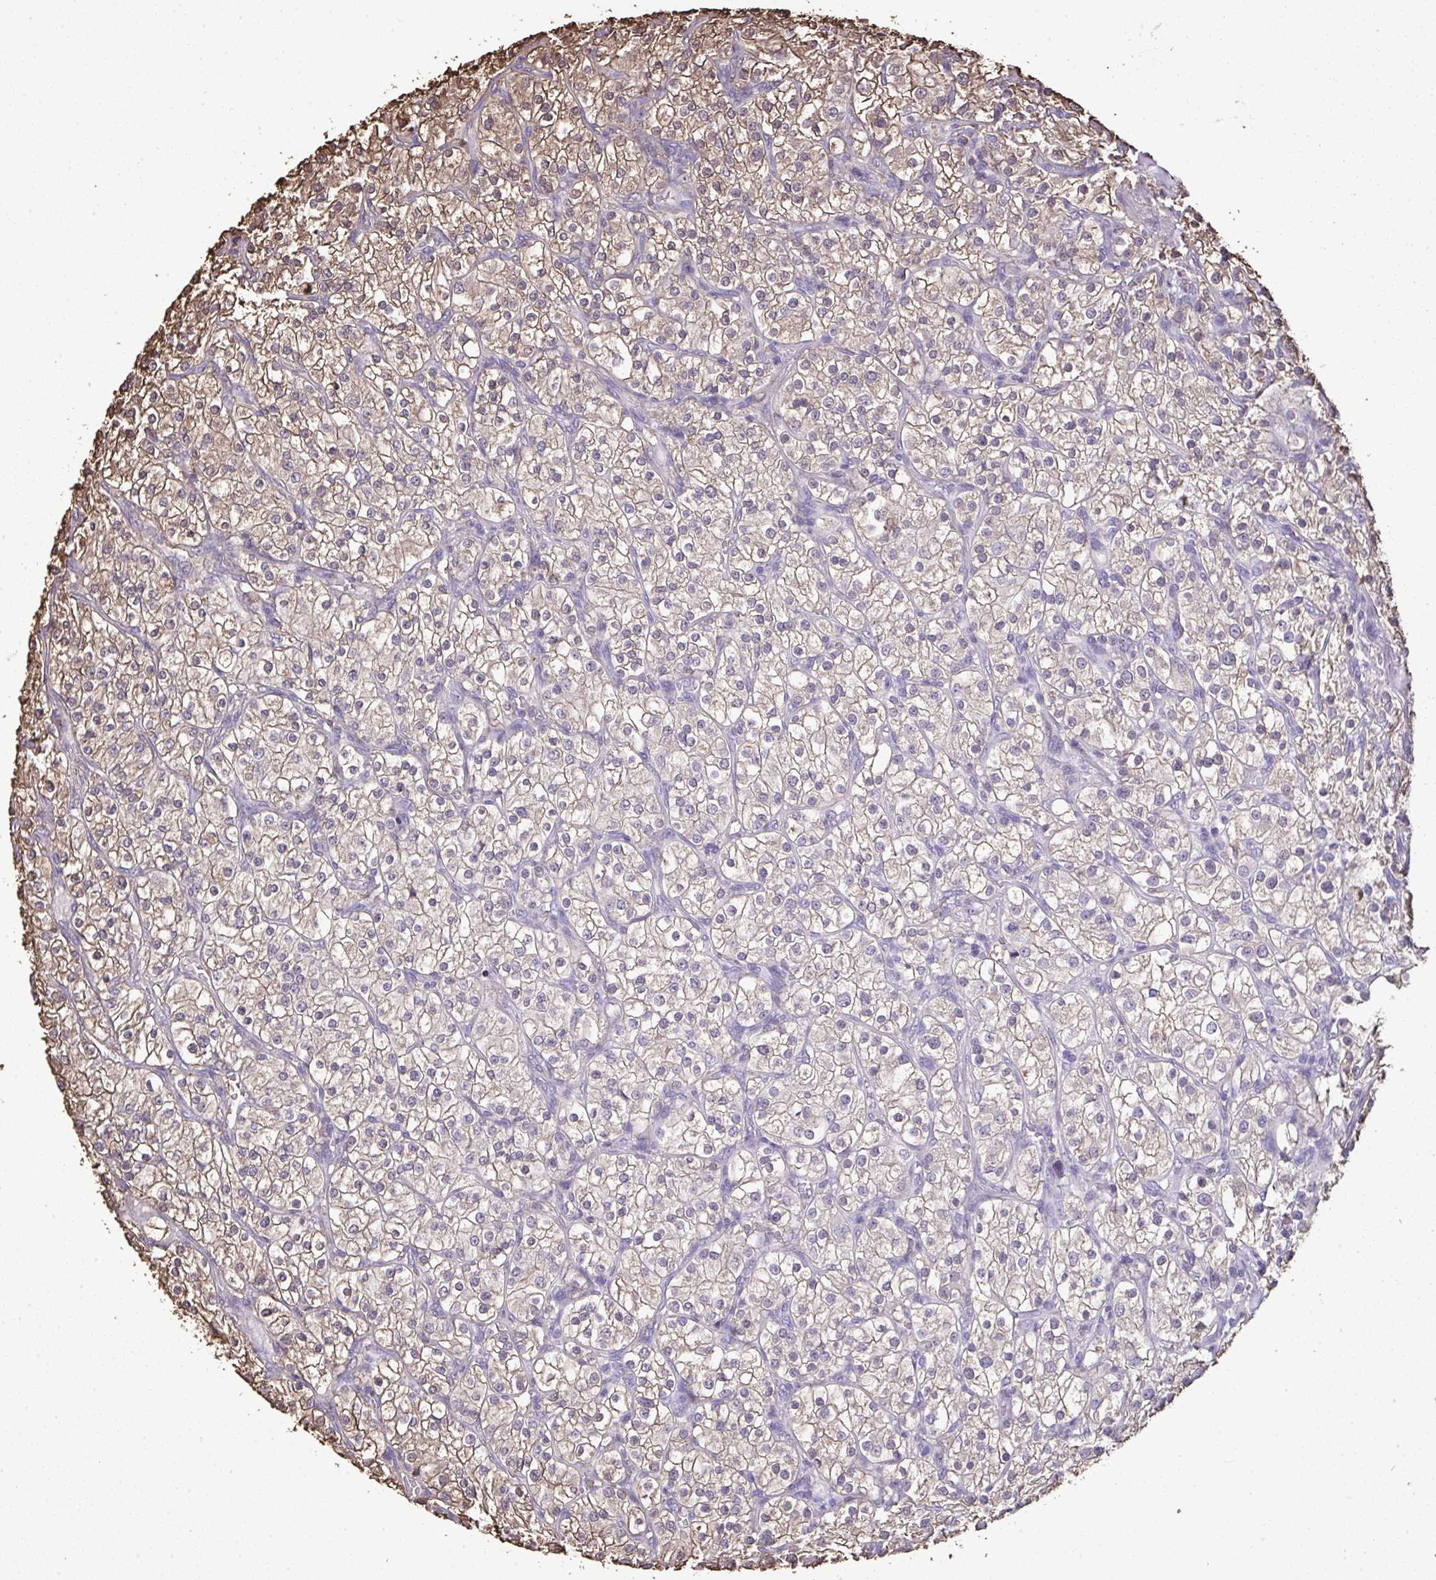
{"staining": {"intensity": "weak", "quantity": "25%-75%", "location": "cytoplasmic/membranous"}, "tissue": "renal cancer", "cell_type": "Tumor cells", "image_type": "cancer", "snomed": [{"axis": "morphology", "description": "Adenocarcinoma, NOS"}, {"axis": "topography", "description": "Kidney"}], "caption": "Immunohistochemical staining of renal adenocarcinoma demonstrates weak cytoplasmic/membranous protein positivity in approximately 25%-75% of tumor cells.", "gene": "ANXA5", "patient": {"sex": "male", "age": 80}}